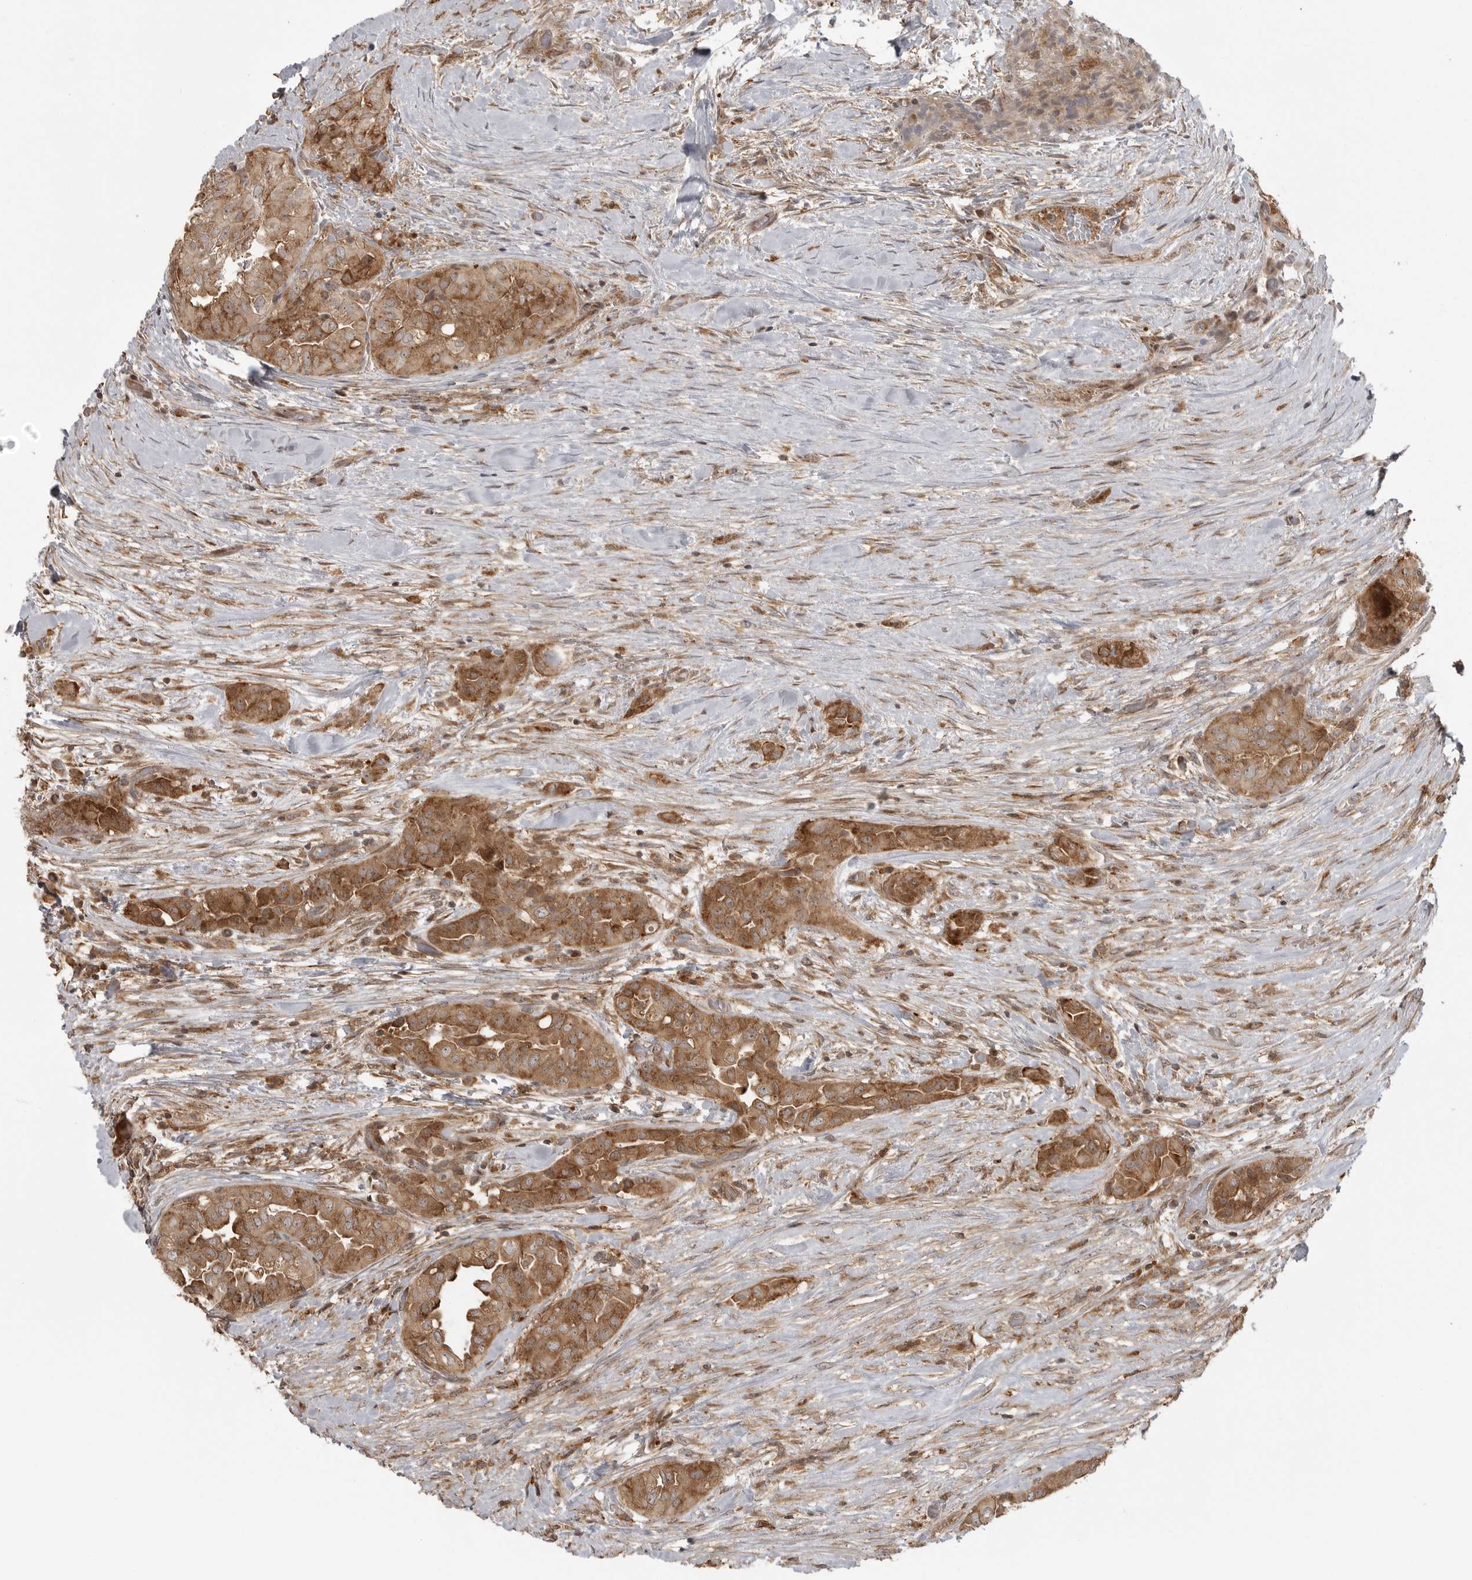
{"staining": {"intensity": "moderate", "quantity": ">75%", "location": "cytoplasmic/membranous"}, "tissue": "thyroid cancer", "cell_type": "Tumor cells", "image_type": "cancer", "snomed": [{"axis": "morphology", "description": "Papillary adenocarcinoma, NOS"}, {"axis": "topography", "description": "Thyroid gland"}], "caption": "Brown immunohistochemical staining in thyroid cancer (papillary adenocarcinoma) demonstrates moderate cytoplasmic/membranous staining in approximately >75% of tumor cells. (DAB (3,3'-diaminobenzidine) IHC with brightfield microscopy, high magnification).", "gene": "FAT3", "patient": {"sex": "female", "age": 59}}